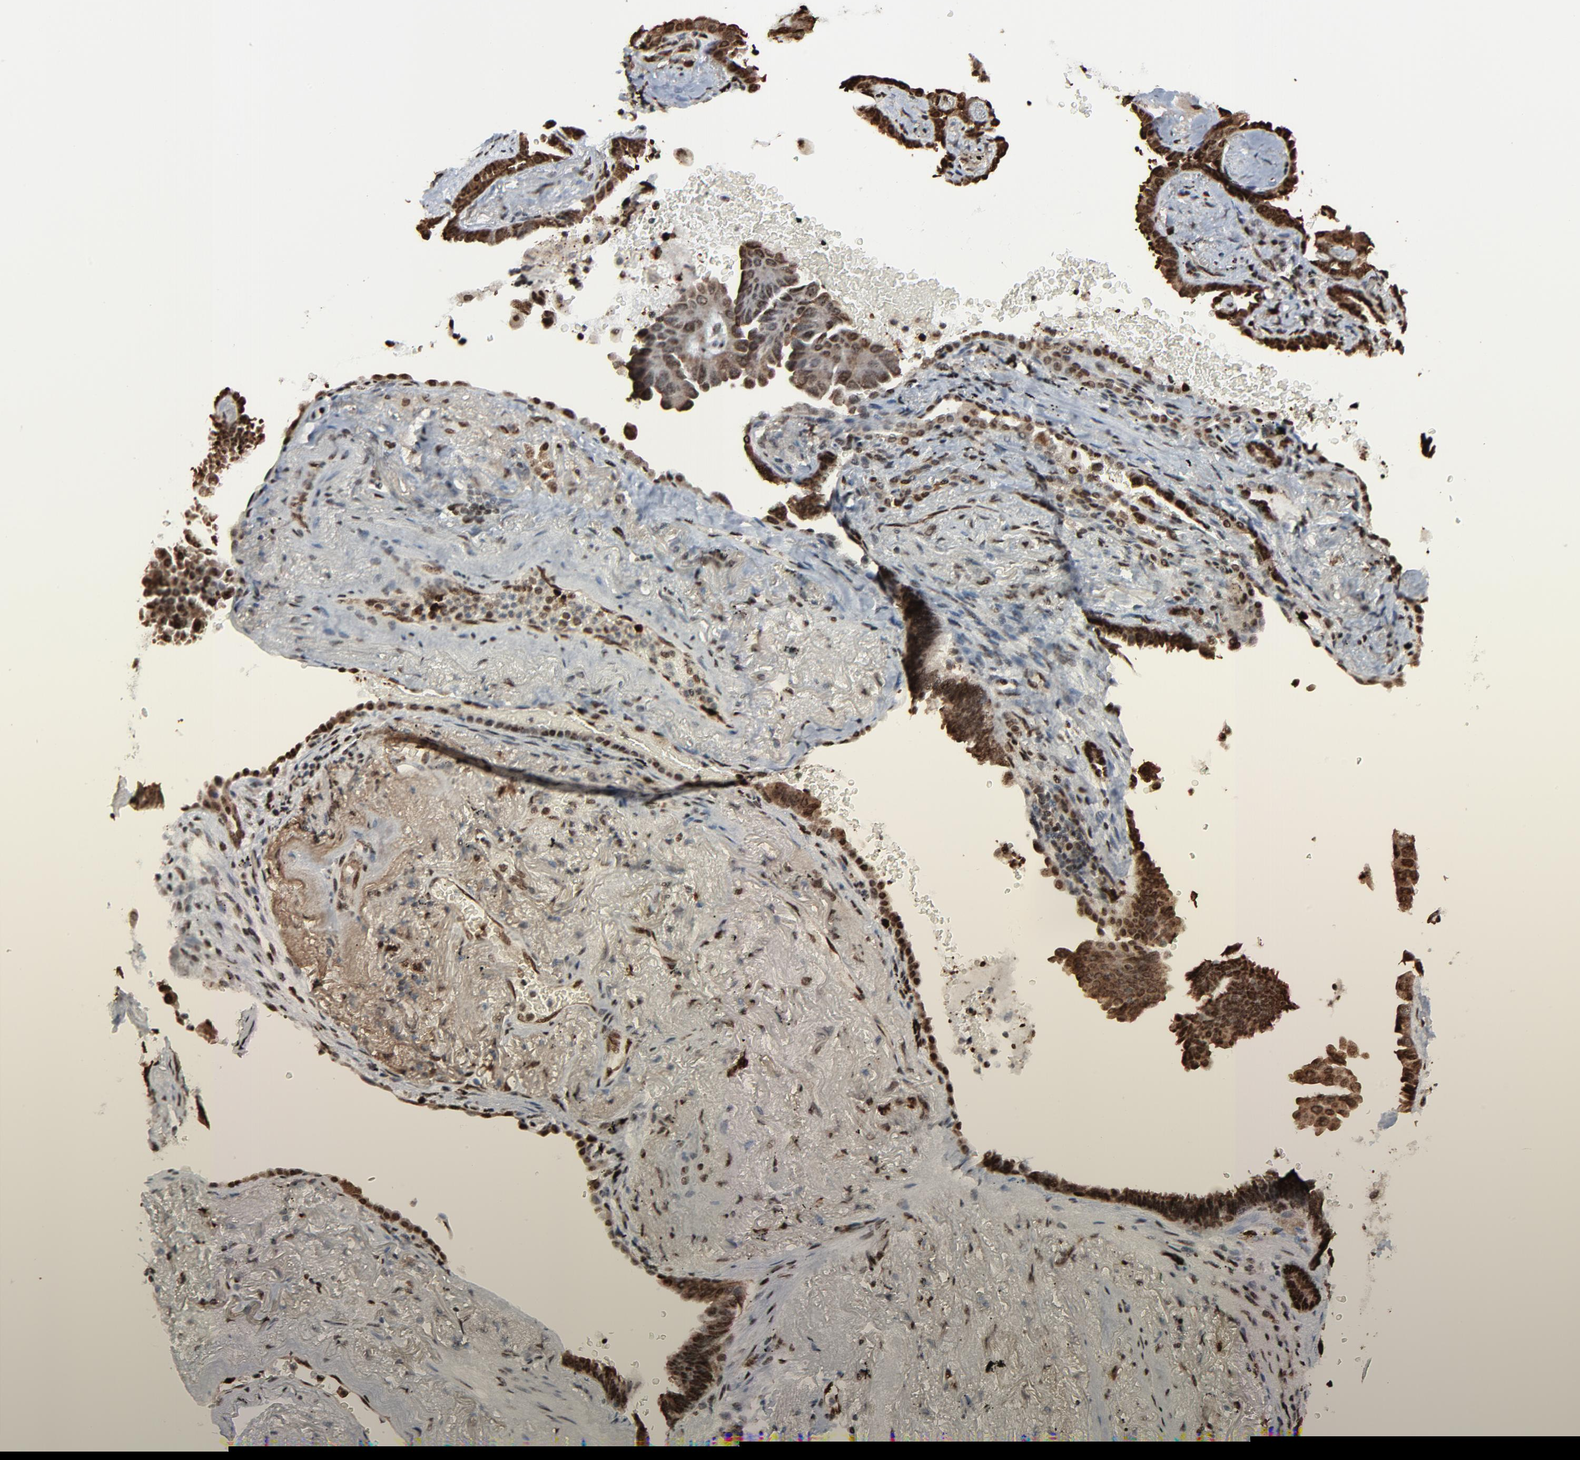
{"staining": {"intensity": "strong", "quantity": ">75%", "location": "cytoplasmic/membranous,nuclear"}, "tissue": "lung cancer", "cell_type": "Tumor cells", "image_type": "cancer", "snomed": [{"axis": "morphology", "description": "Adenocarcinoma, NOS"}, {"axis": "topography", "description": "Lung"}], "caption": "High-magnification brightfield microscopy of lung adenocarcinoma stained with DAB (brown) and counterstained with hematoxylin (blue). tumor cells exhibit strong cytoplasmic/membranous and nuclear expression is seen in approximately>75% of cells.", "gene": "MEIS2", "patient": {"sex": "female", "age": 64}}